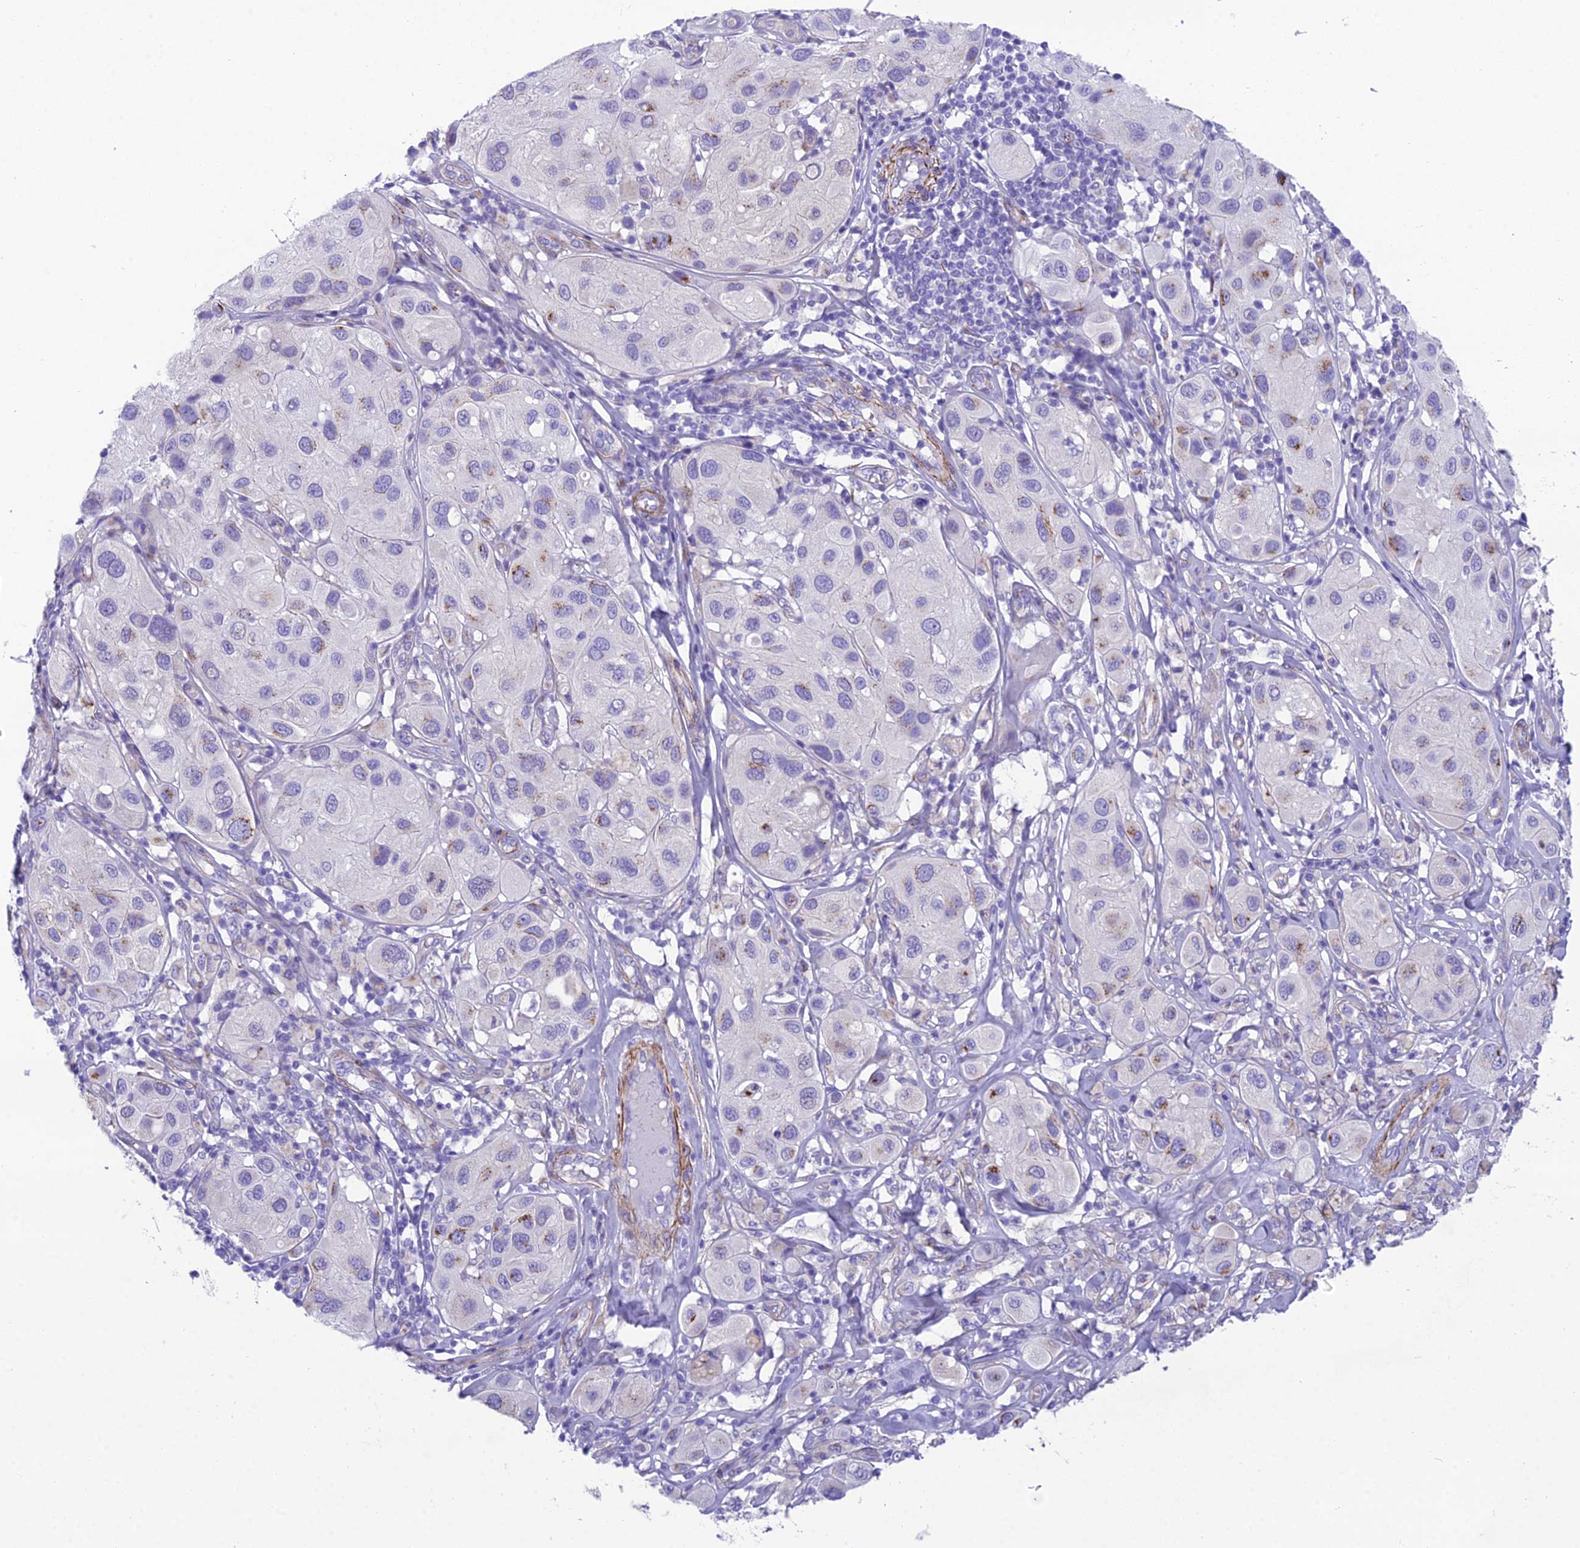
{"staining": {"intensity": "weak", "quantity": "<25%", "location": "cytoplasmic/membranous"}, "tissue": "melanoma", "cell_type": "Tumor cells", "image_type": "cancer", "snomed": [{"axis": "morphology", "description": "Malignant melanoma, Metastatic site"}, {"axis": "topography", "description": "Skin"}], "caption": "Immunohistochemical staining of melanoma demonstrates no significant expression in tumor cells. The staining was performed using DAB to visualize the protein expression in brown, while the nuclei were stained in blue with hematoxylin (Magnification: 20x).", "gene": "GFRA1", "patient": {"sex": "male", "age": 41}}